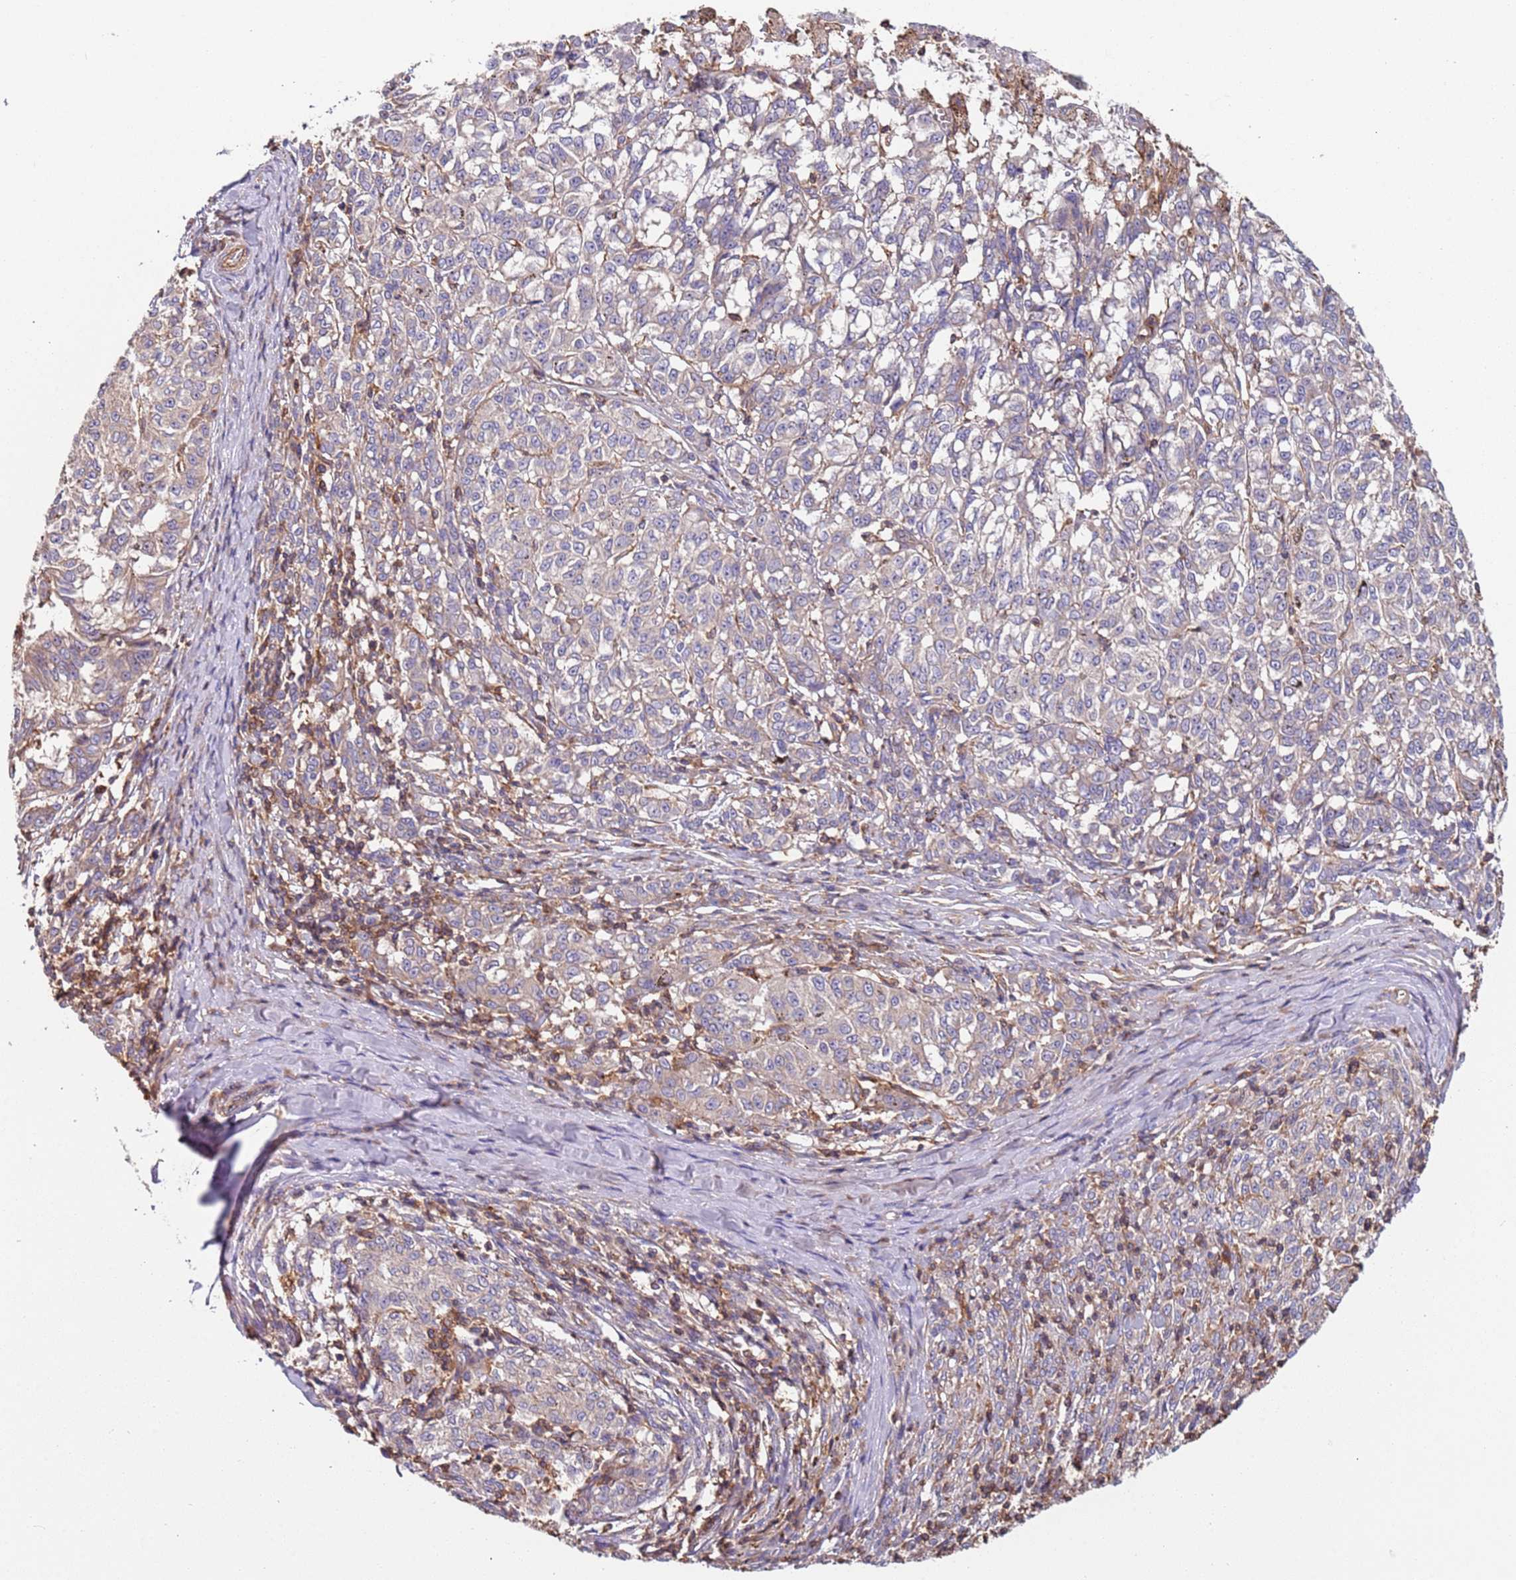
{"staining": {"intensity": "weak", "quantity": "<25%", "location": "cytoplasmic/membranous"}, "tissue": "melanoma", "cell_type": "Tumor cells", "image_type": "cancer", "snomed": [{"axis": "morphology", "description": "Malignant melanoma, NOS"}, {"axis": "topography", "description": "Skin"}], "caption": "Micrograph shows no significant protein positivity in tumor cells of malignant melanoma.", "gene": "SYT4", "patient": {"sex": "female", "age": 72}}